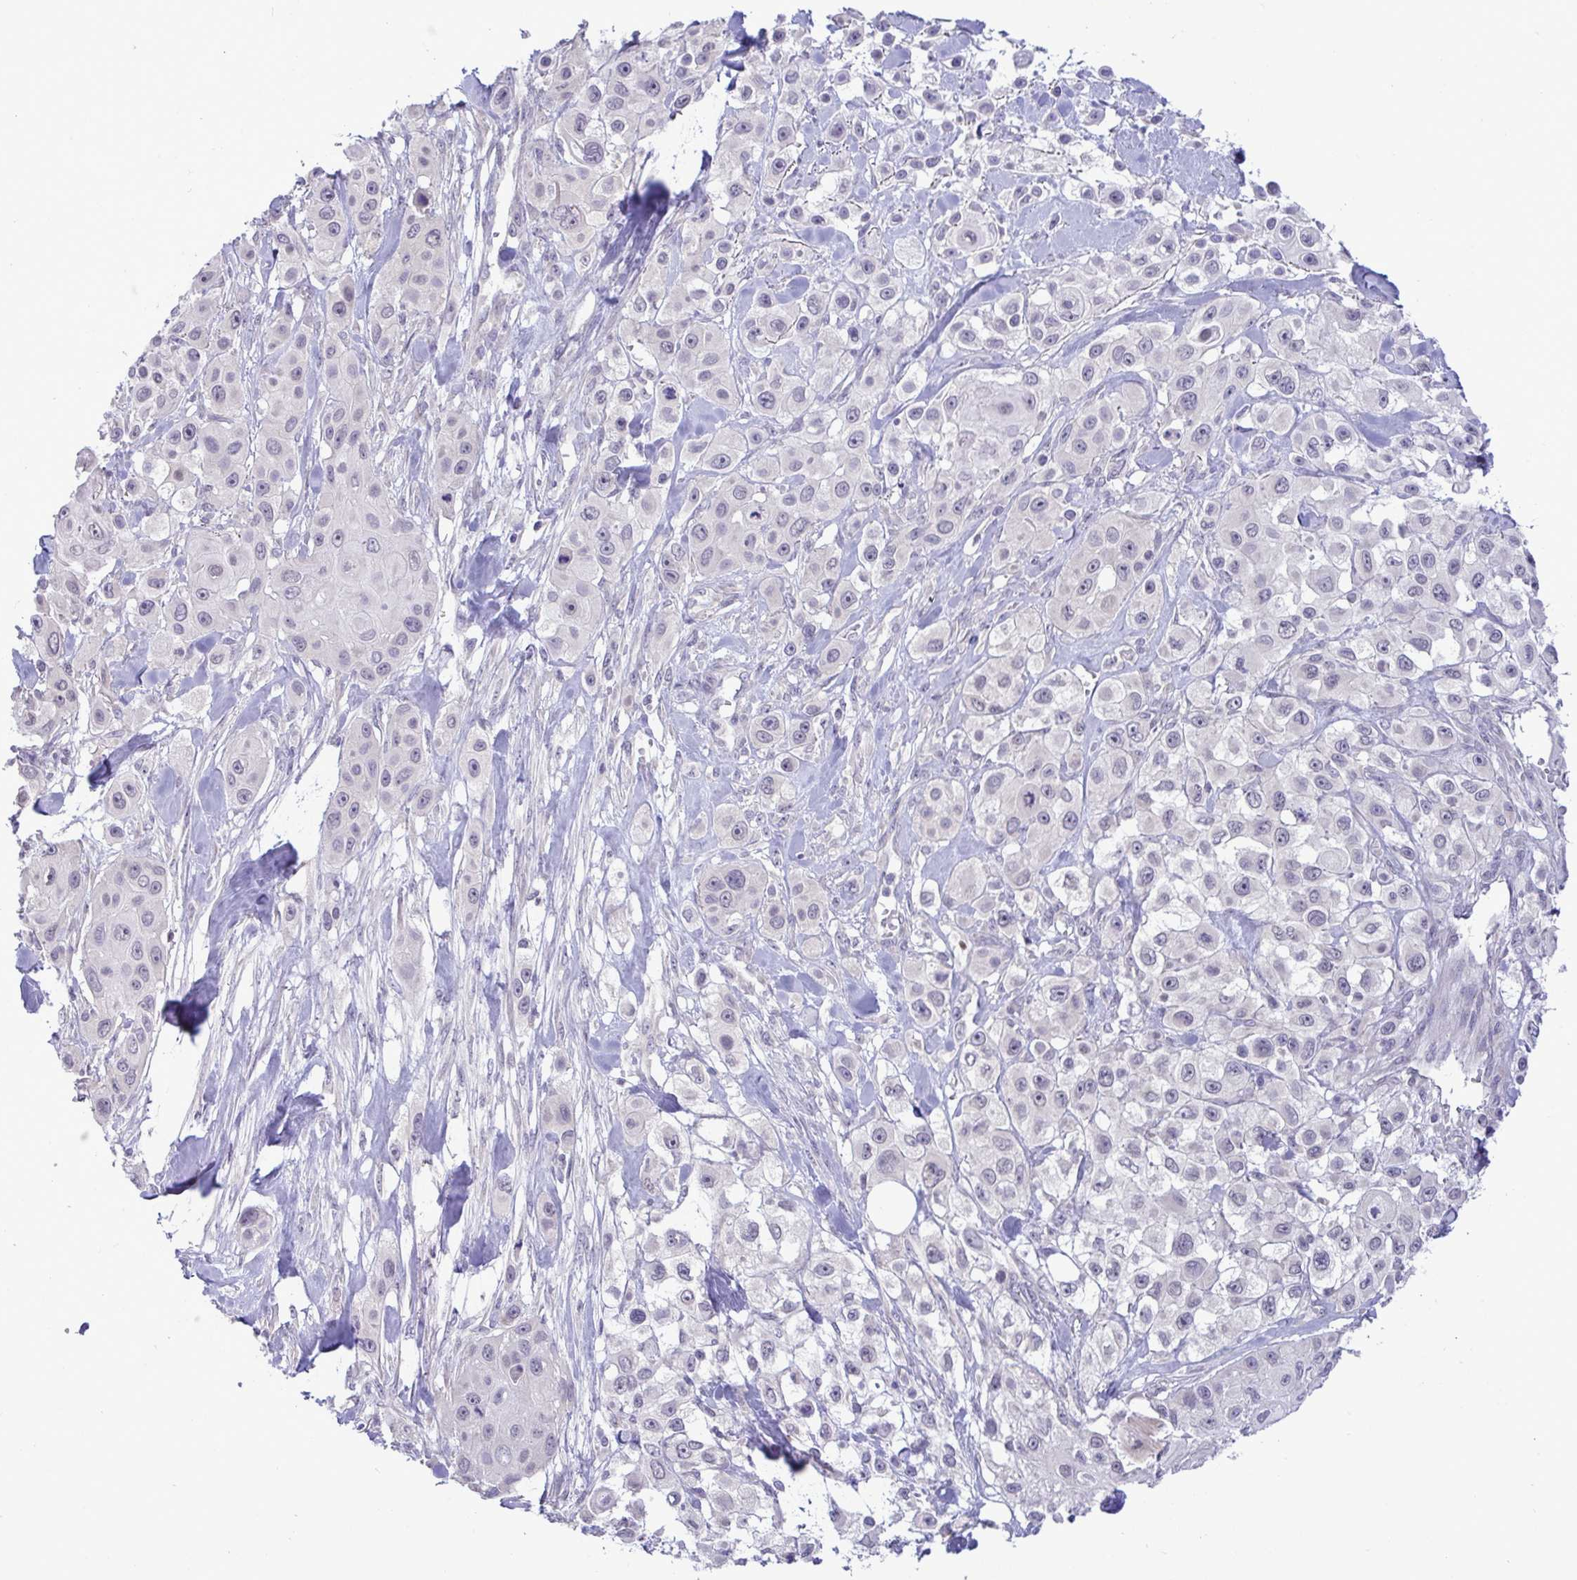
{"staining": {"intensity": "negative", "quantity": "none", "location": "none"}, "tissue": "skin cancer", "cell_type": "Tumor cells", "image_type": "cancer", "snomed": [{"axis": "morphology", "description": "Squamous cell carcinoma, NOS"}, {"axis": "topography", "description": "Skin"}], "caption": "This is an immunohistochemistry (IHC) image of human skin squamous cell carcinoma. There is no positivity in tumor cells.", "gene": "TMEM41A", "patient": {"sex": "male", "age": 63}}